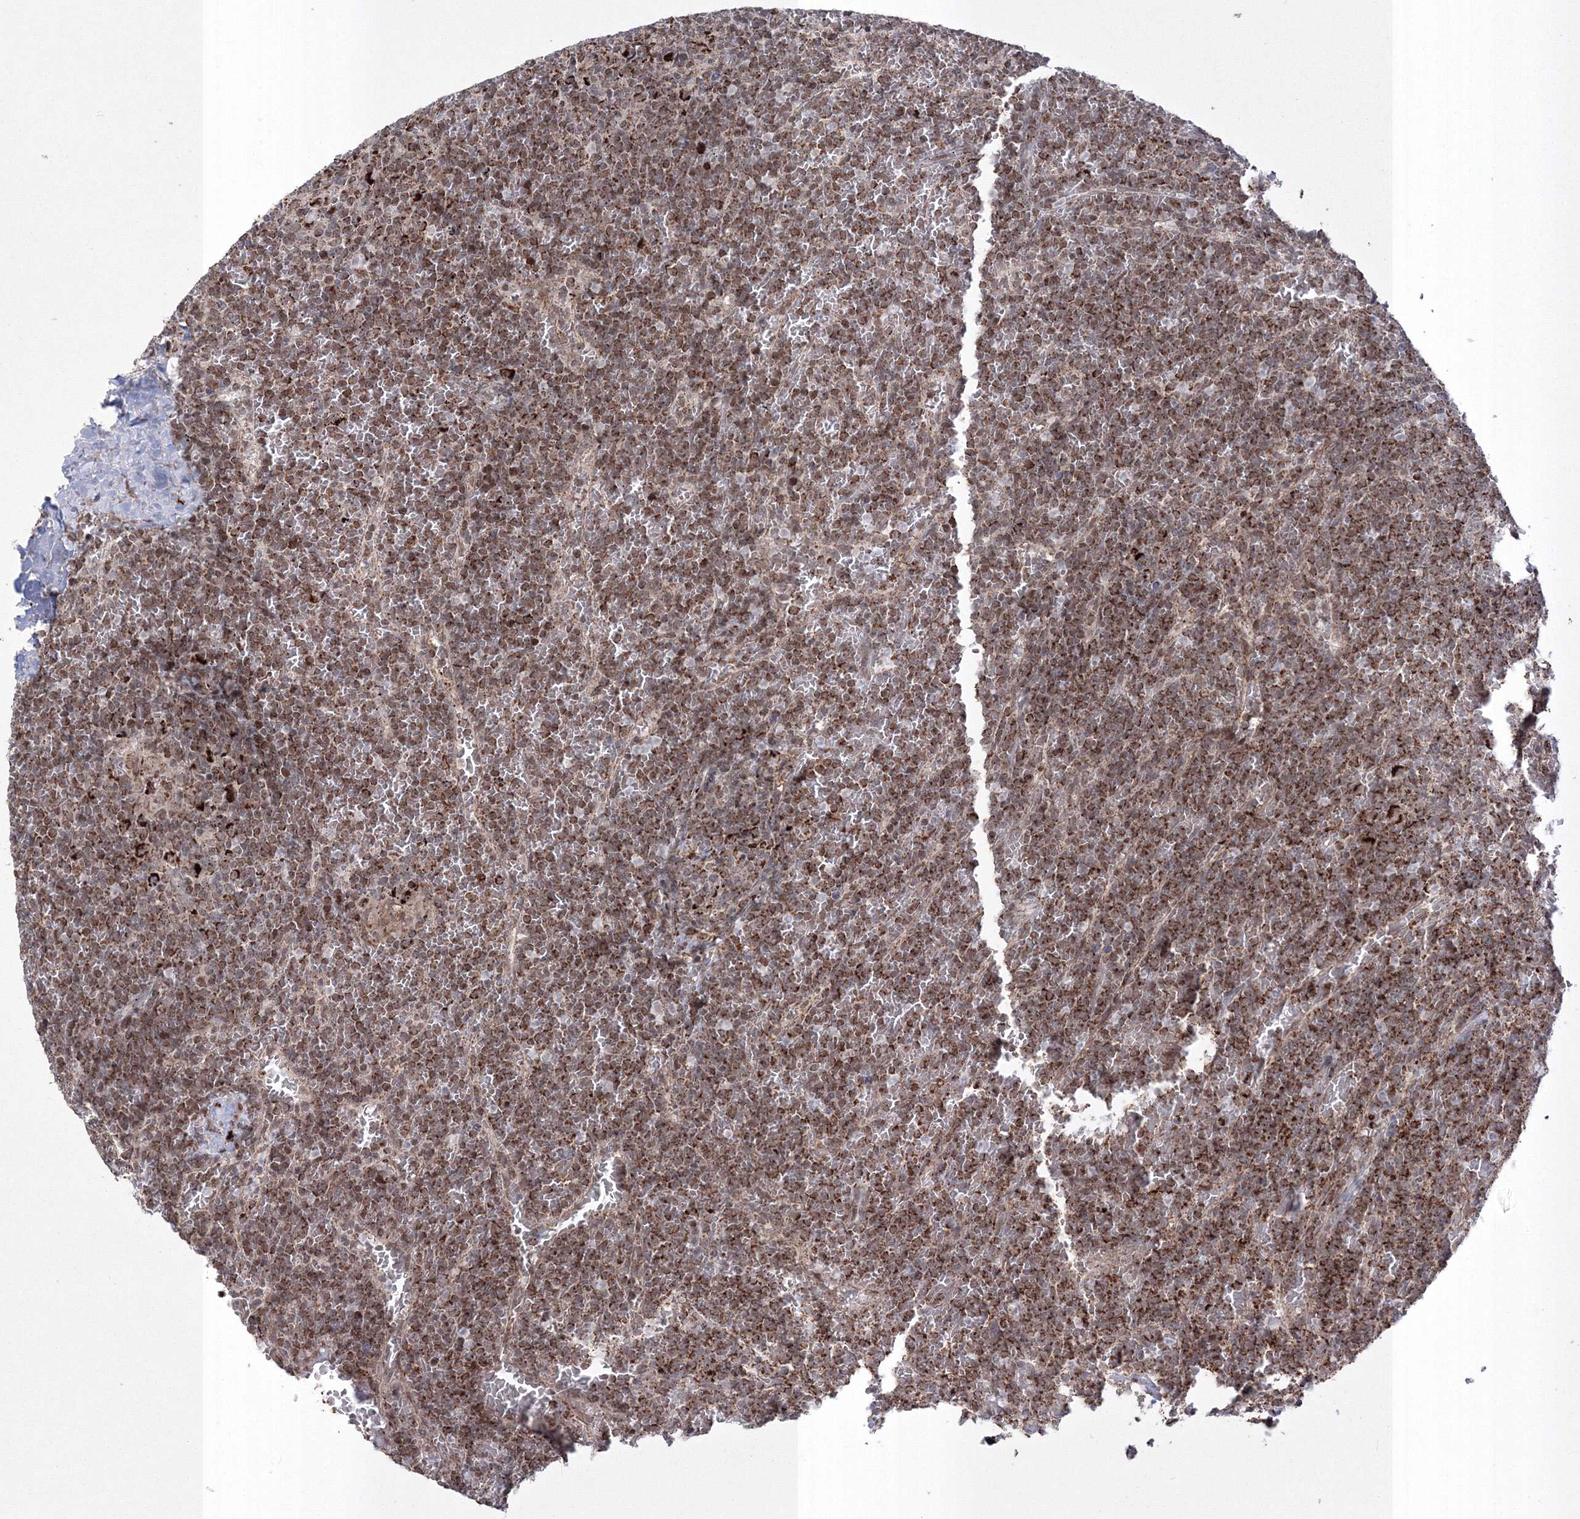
{"staining": {"intensity": "moderate", "quantity": ">75%", "location": "cytoplasmic/membranous"}, "tissue": "lymphoma", "cell_type": "Tumor cells", "image_type": "cancer", "snomed": [{"axis": "morphology", "description": "Malignant lymphoma, non-Hodgkin's type, Low grade"}, {"axis": "topography", "description": "Spleen"}], "caption": "Protein analysis of malignant lymphoma, non-Hodgkin's type (low-grade) tissue reveals moderate cytoplasmic/membranous expression in about >75% of tumor cells.", "gene": "GRSF1", "patient": {"sex": "female", "age": 19}}